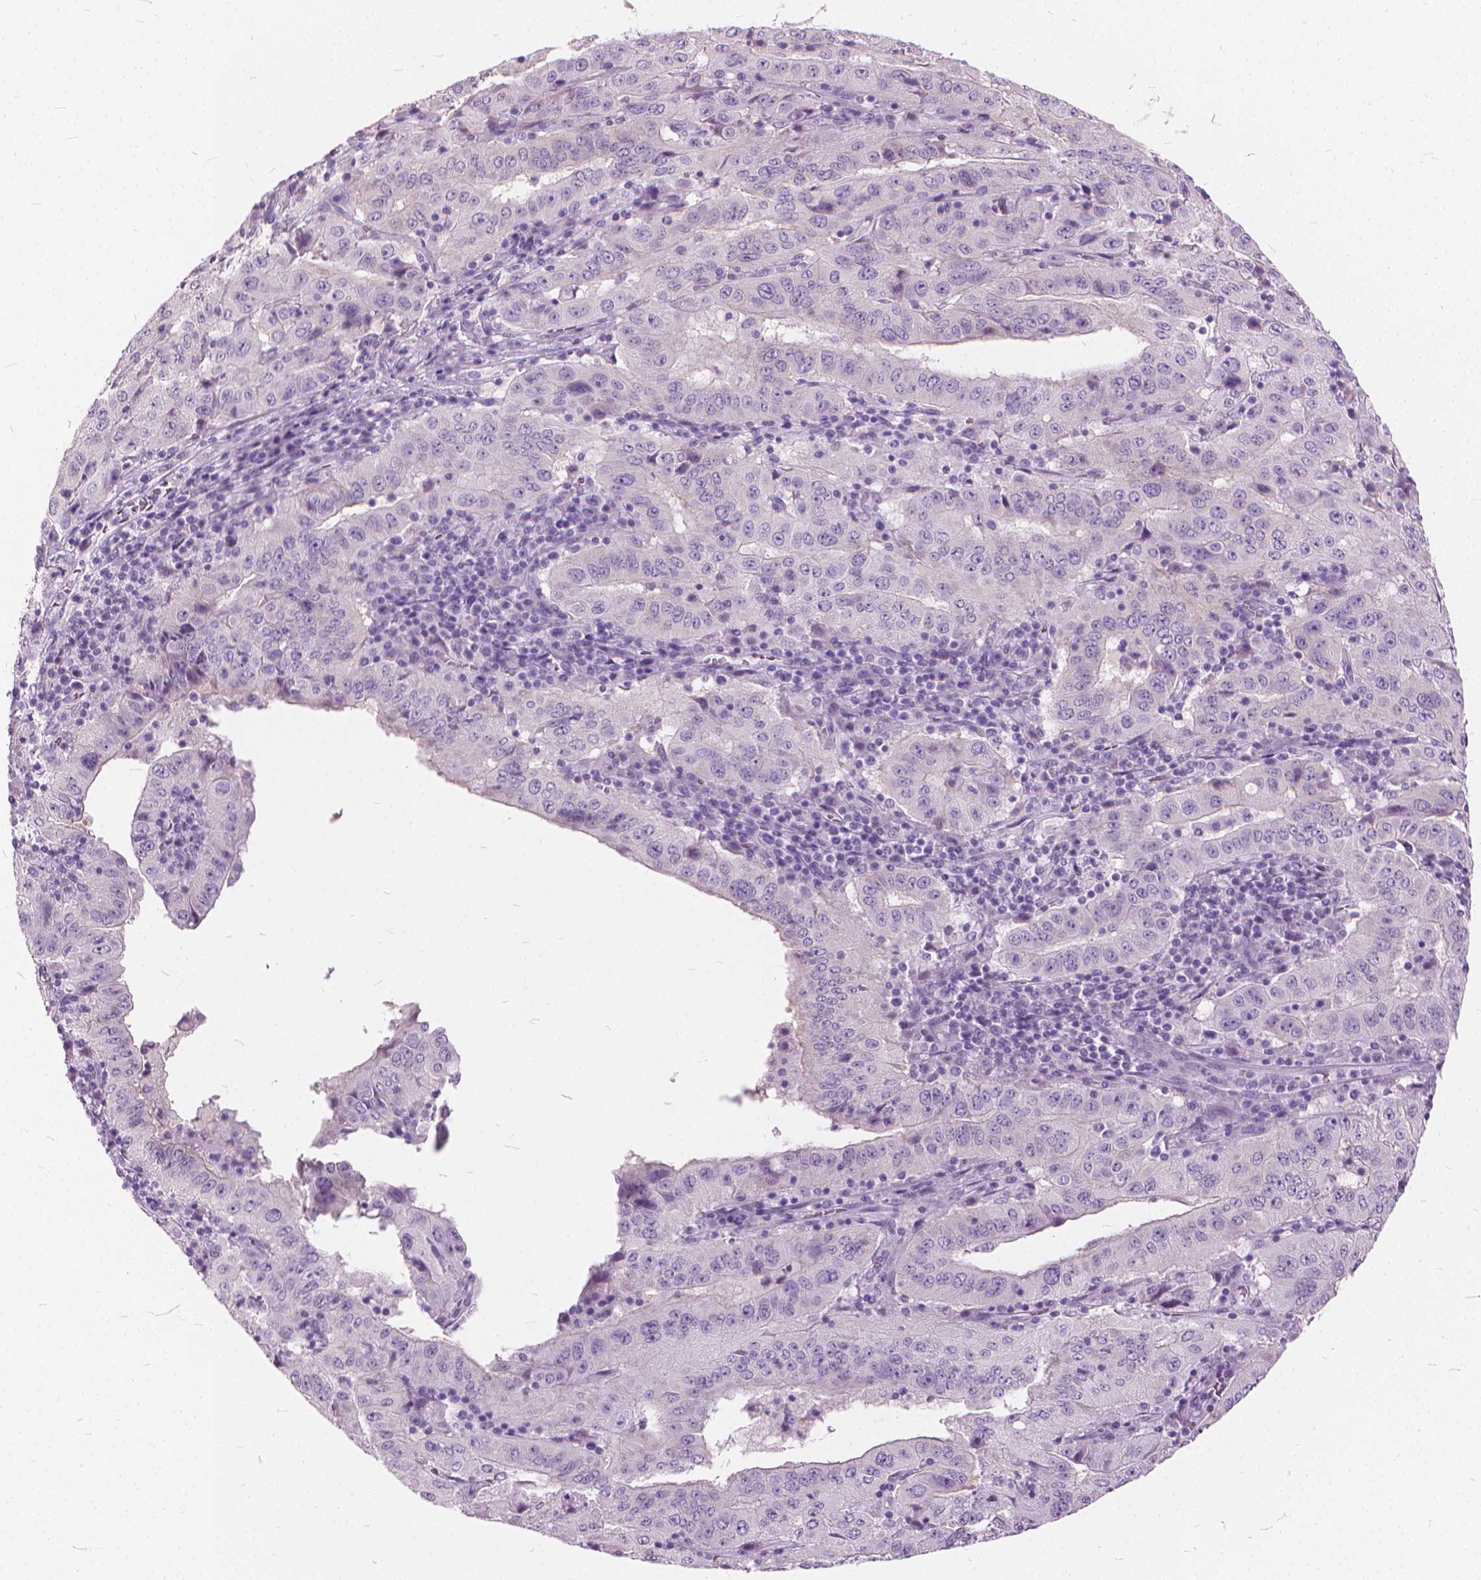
{"staining": {"intensity": "negative", "quantity": "none", "location": "none"}, "tissue": "pancreatic cancer", "cell_type": "Tumor cells", "image_type": "cancer", "snomed": [{"axis": "morphology", "description": "Adenocarcinoma, NOS"}, {"axis": "topography", "description": "Pancreas"}], "caption": "Tumor cells show no significant positivity in pancreatic adenocarcinoma. The staining was performed using DAB to visualize the protein expression in brown, while the nuclei were stained in blue with hematoxylin (Magnification: 20x).", "gene": "DNM1", "patient": {"sex": "male", "age": 63}}